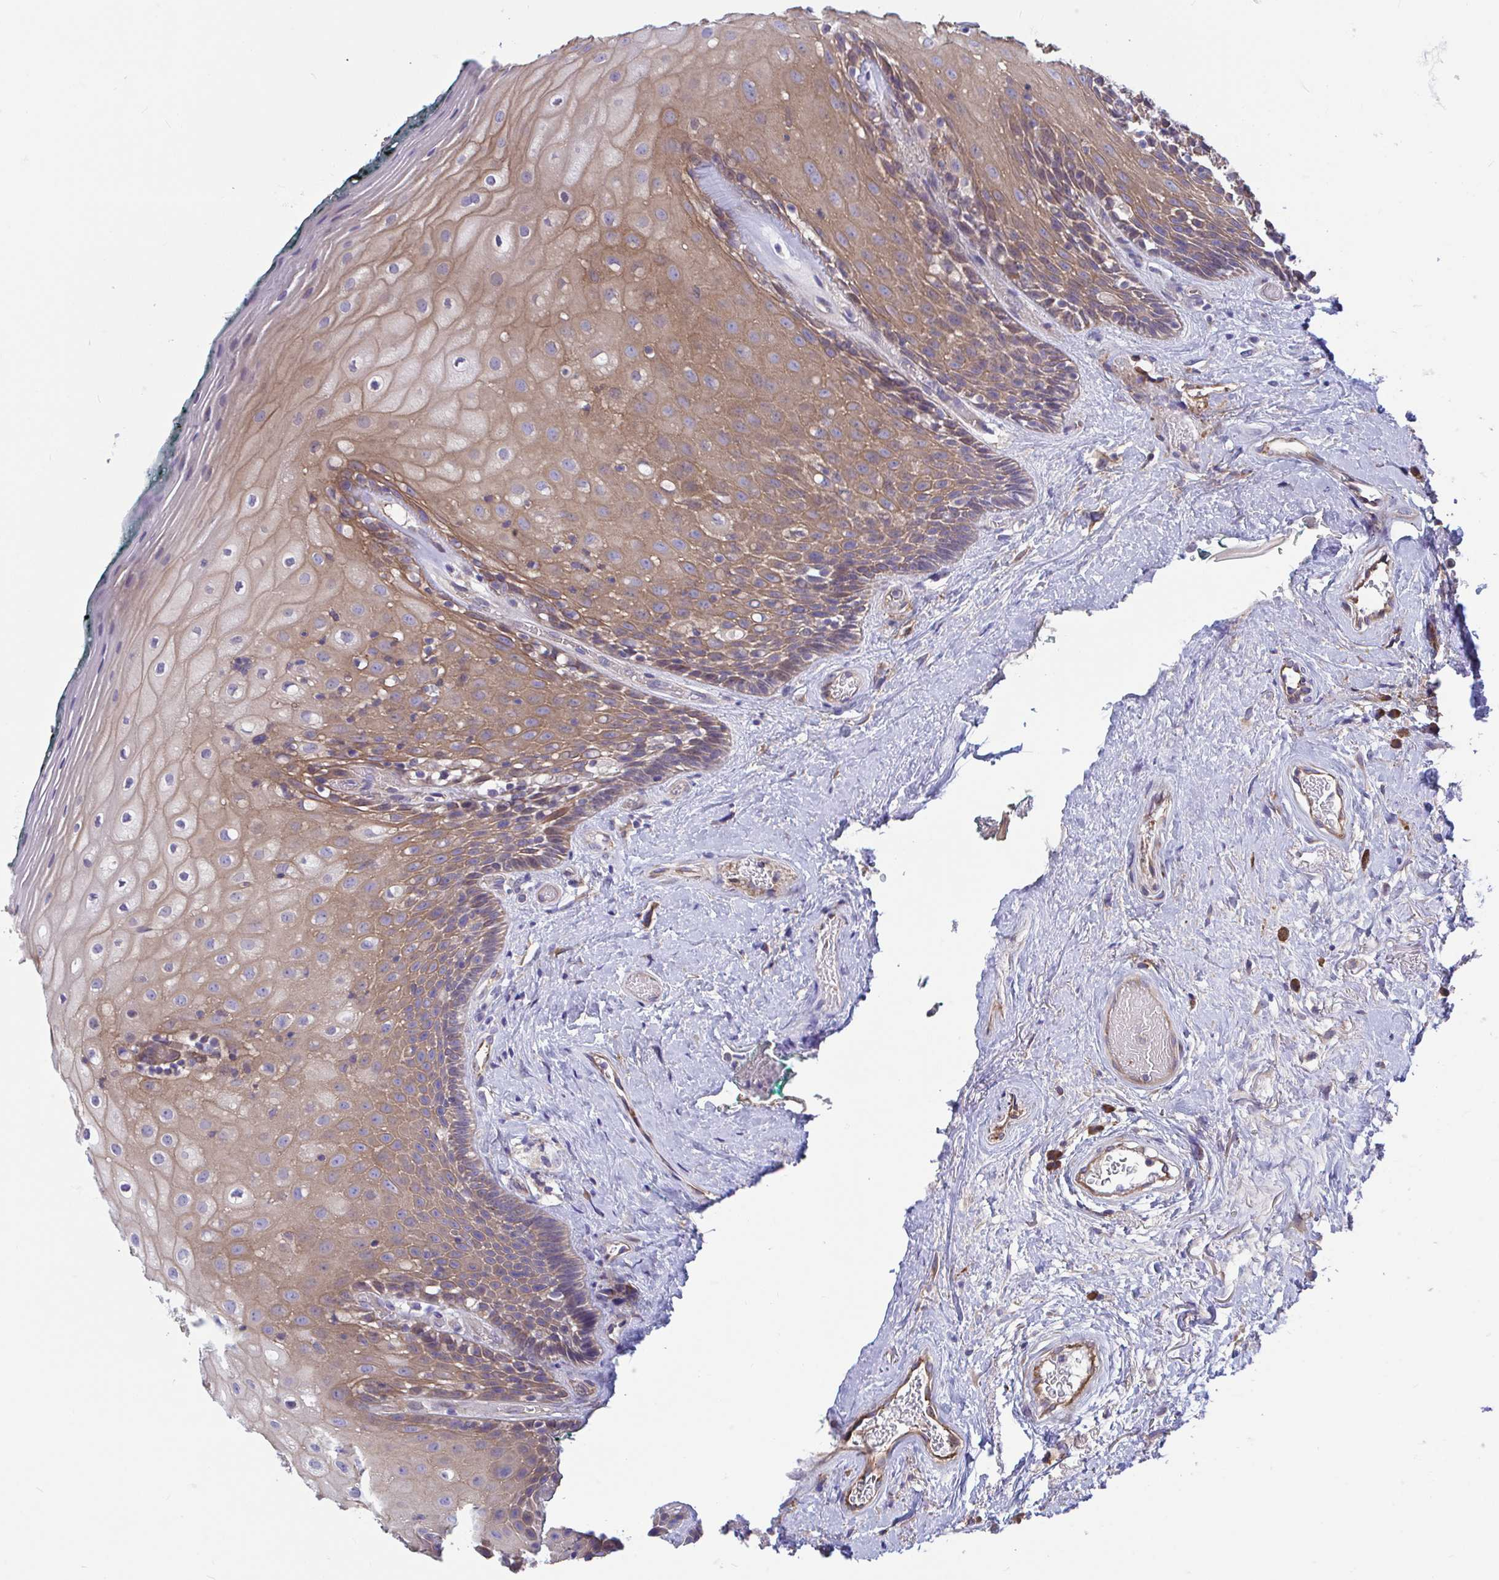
{"staining": {"intensity": "moderate", "quantity": "25%-75%", "location": "cytoplasmic/membranous"}, "tissue": "oral mucosa", "cell_type": "Squamous epithelial cells", "image_type": "normal", "snomed": [{"axis": "morphology", "description": "Normal tissue, NOS"}, {"axis": "morphology", "description": "Squamous cell carcinoma, NOS"}, {"axis": "topography", "description": "Oral tissue"}, {"axis": "topography", "description": "Head-Neck"}], "caption": "Protein staining of benign oral mucosa demonstrates moderate cytoplasmic/membranous expression in approximately 25%-75% of squamous epithelial cells. The protein is shown in brown color, while the nuclei are stained blue.", "gene": "WBP1", "patient": {"sex": "male", "age": 64}}